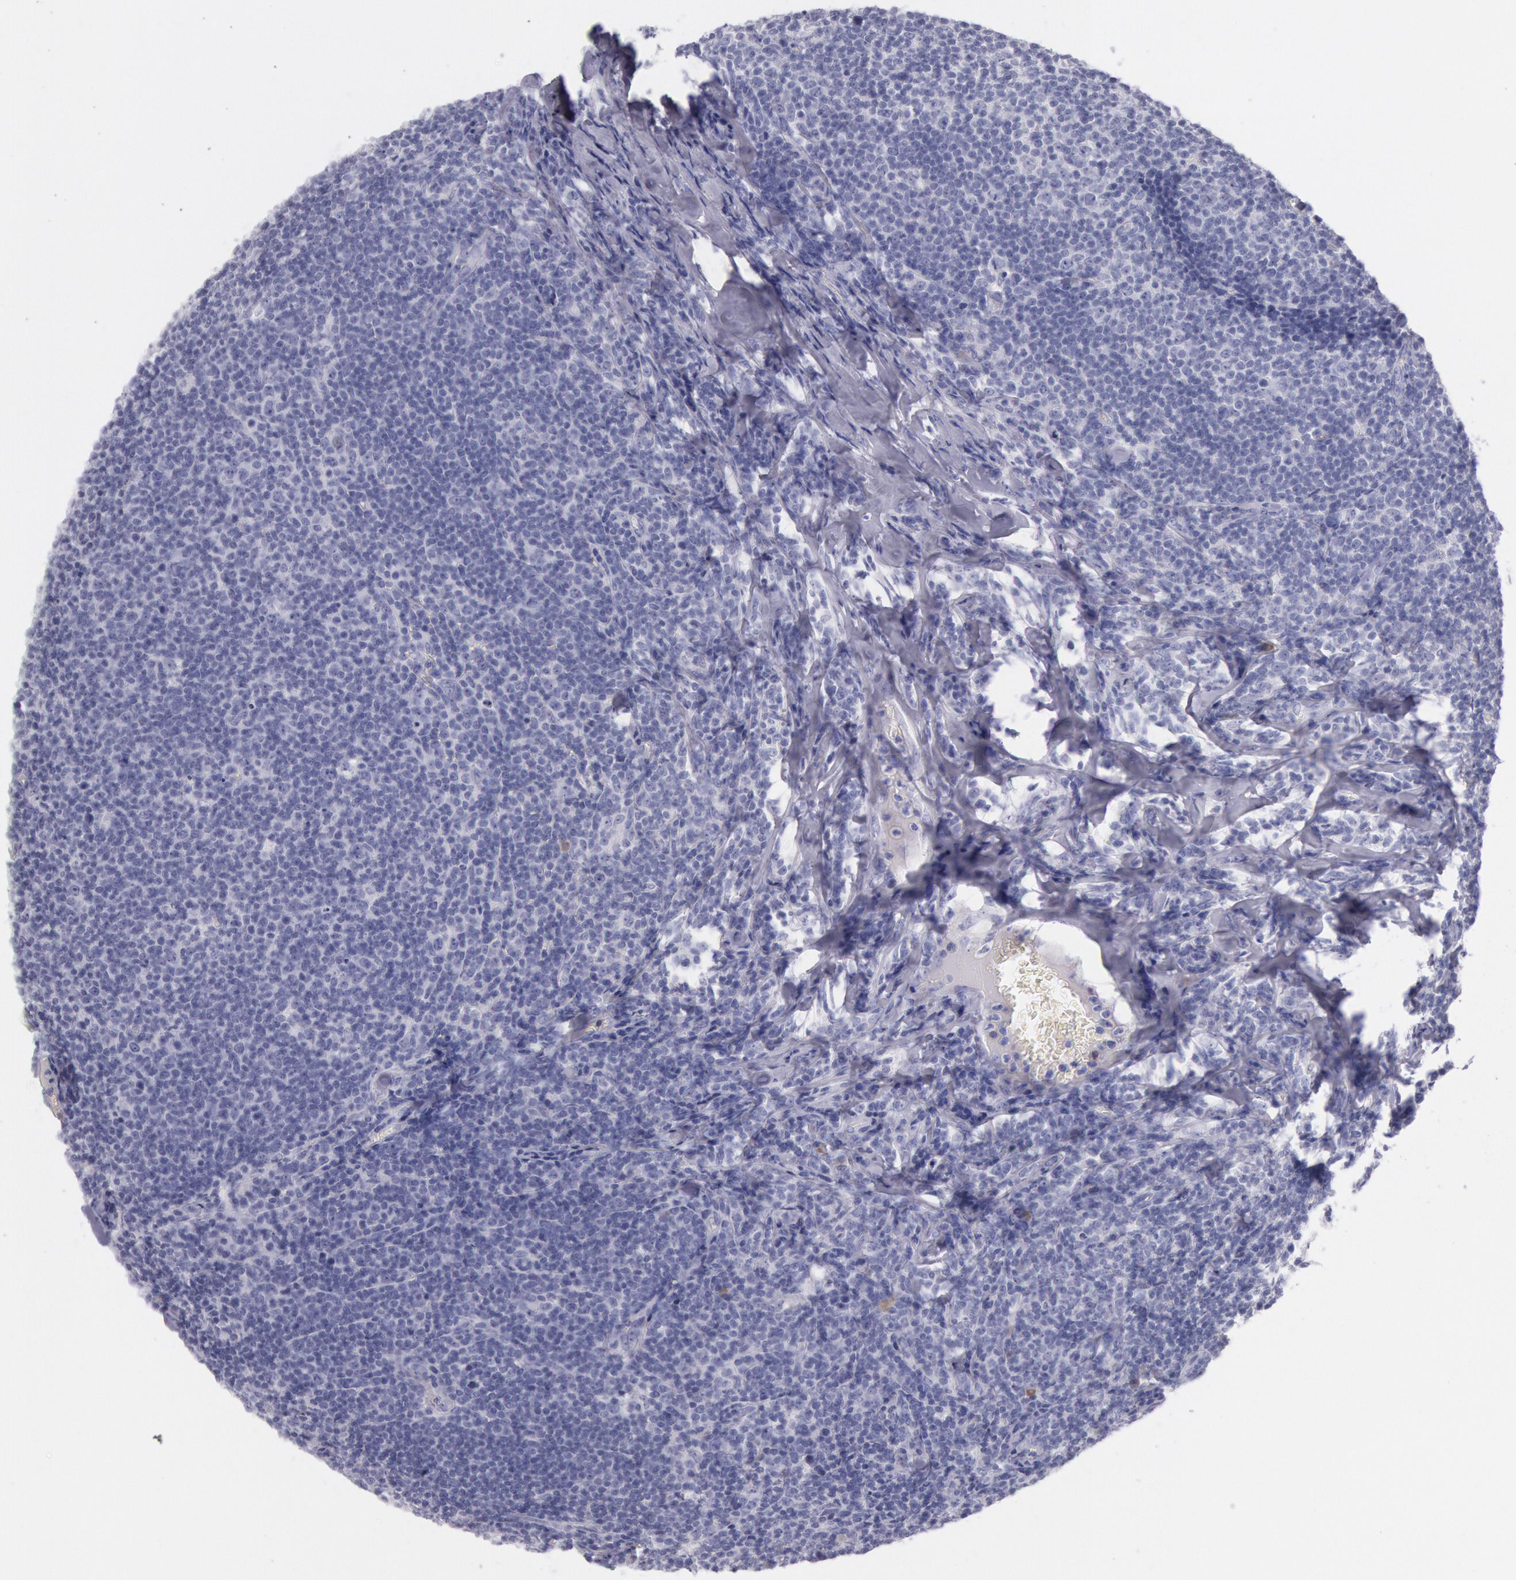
{"staining": {"intensity": "negative", "quantity": "none", "location": "none"}, "tissue": "lymphoma", "cell_type": "Tumor cells", "image_type": "cancer", "snomed": [{"axis": "morphology", "description": "Malignant lymphoma, non-Hodgkin's type, Low grade"}, {"axis": "topography", "description": "Lymph node"}], "caption": "Malignant lymphoma, non-Hodgkin's type (low-grade) was stained to show a protein in brown. There is no significant expression in tumor cells. (DAB (3,3'-diaminobenzidine) immunohistochemistry (IHC) with hematoxylin counter stain).", "gene": "EGFR", "patient": {"sex": "male", "age": 74}}